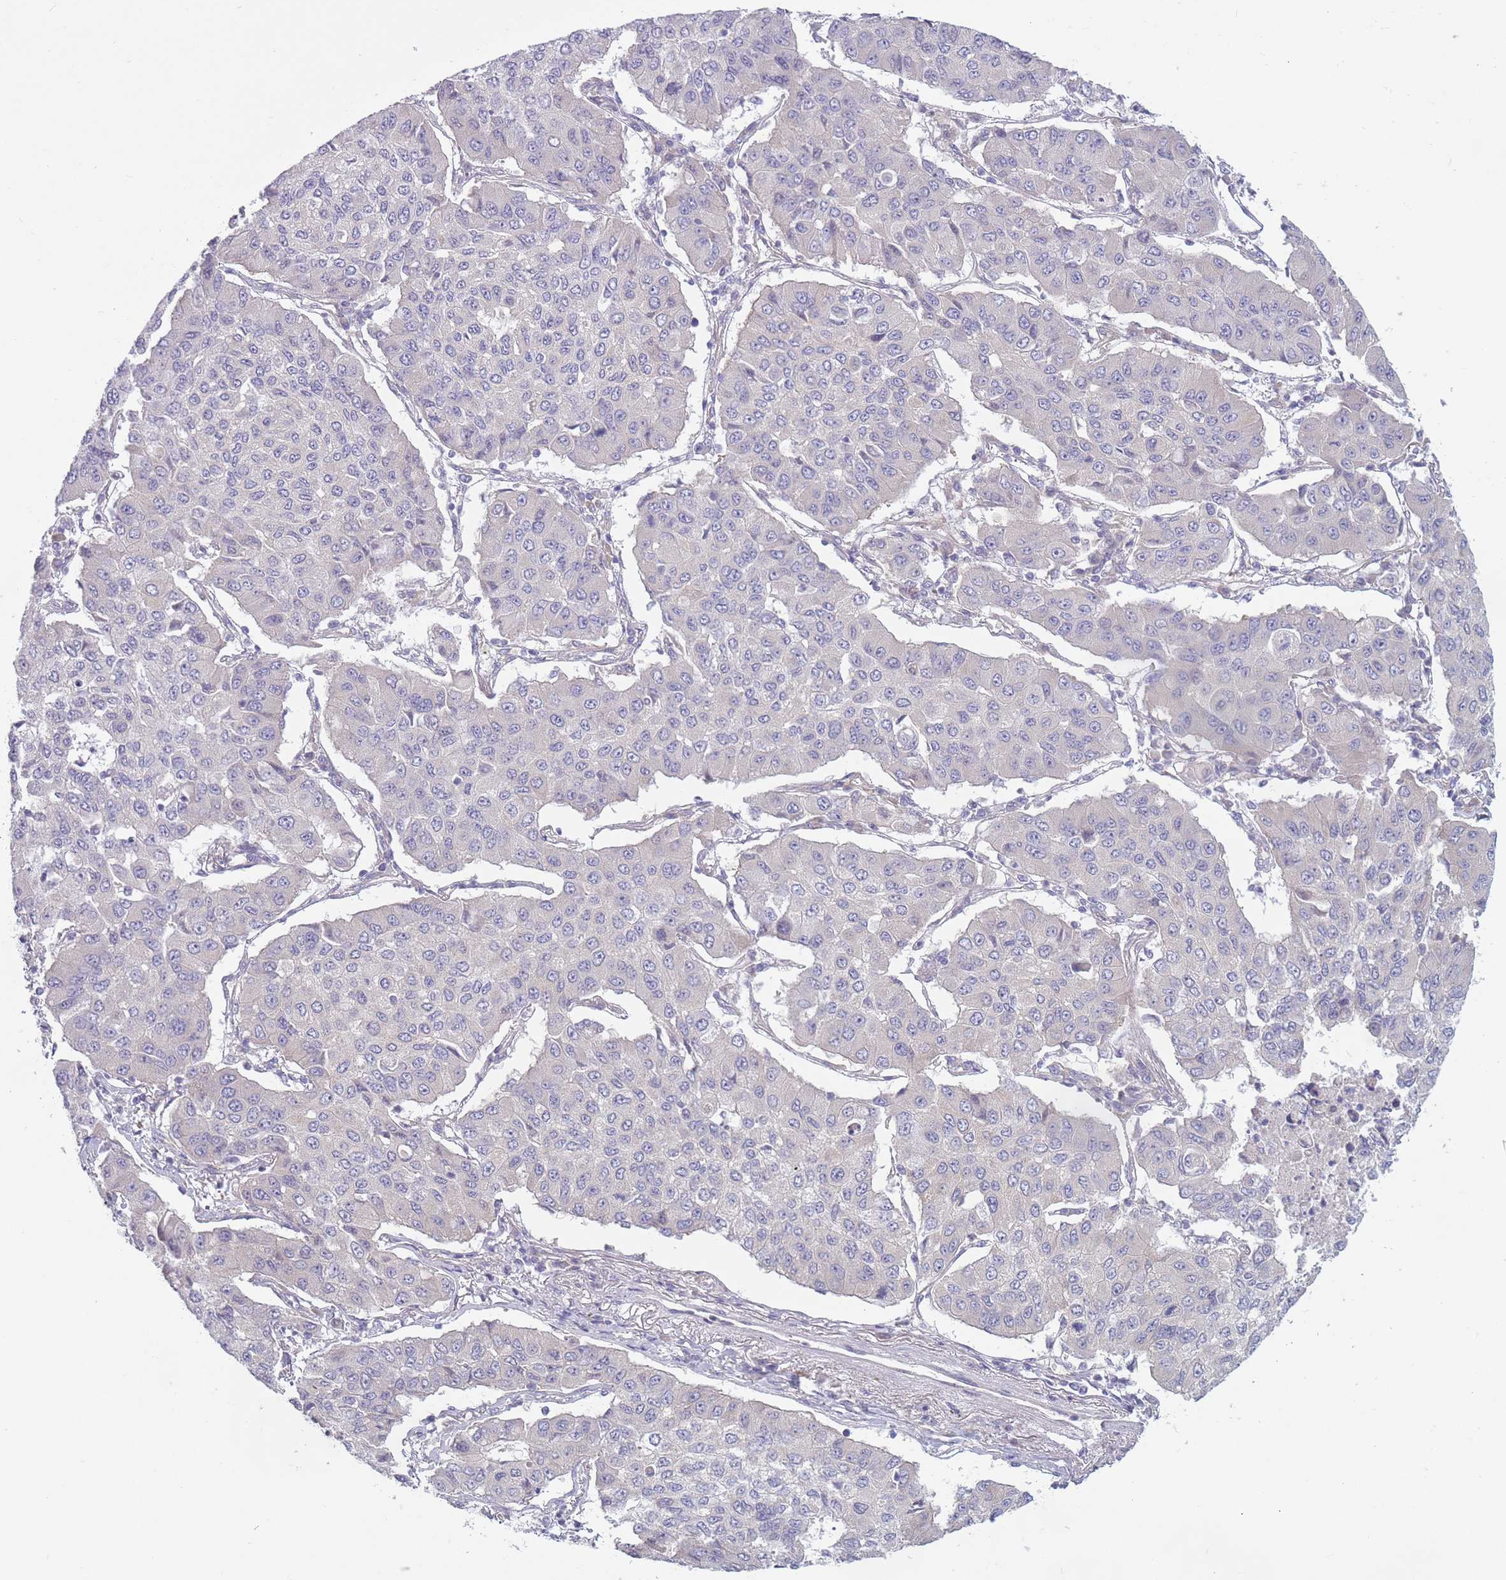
{"staining": {"intensity": "negative", "quantity": "none", "location": "none"}, "tissue": "lung cancer", "cell_type": "Tumor cells", "image_type": "cancer", "snomed": [{"axis": "morphology", "description": "Squamous cell carcinoma, NOS"}, {"axis": "topography", "description": "Lung"}], "caption": "This is an IHC micrograph of human lung cancer (squamous cell carcinoma). There is no staining in tumor cells.", "gene": "PNPLA5", "patient": {"sex": "male", "age": 74}}